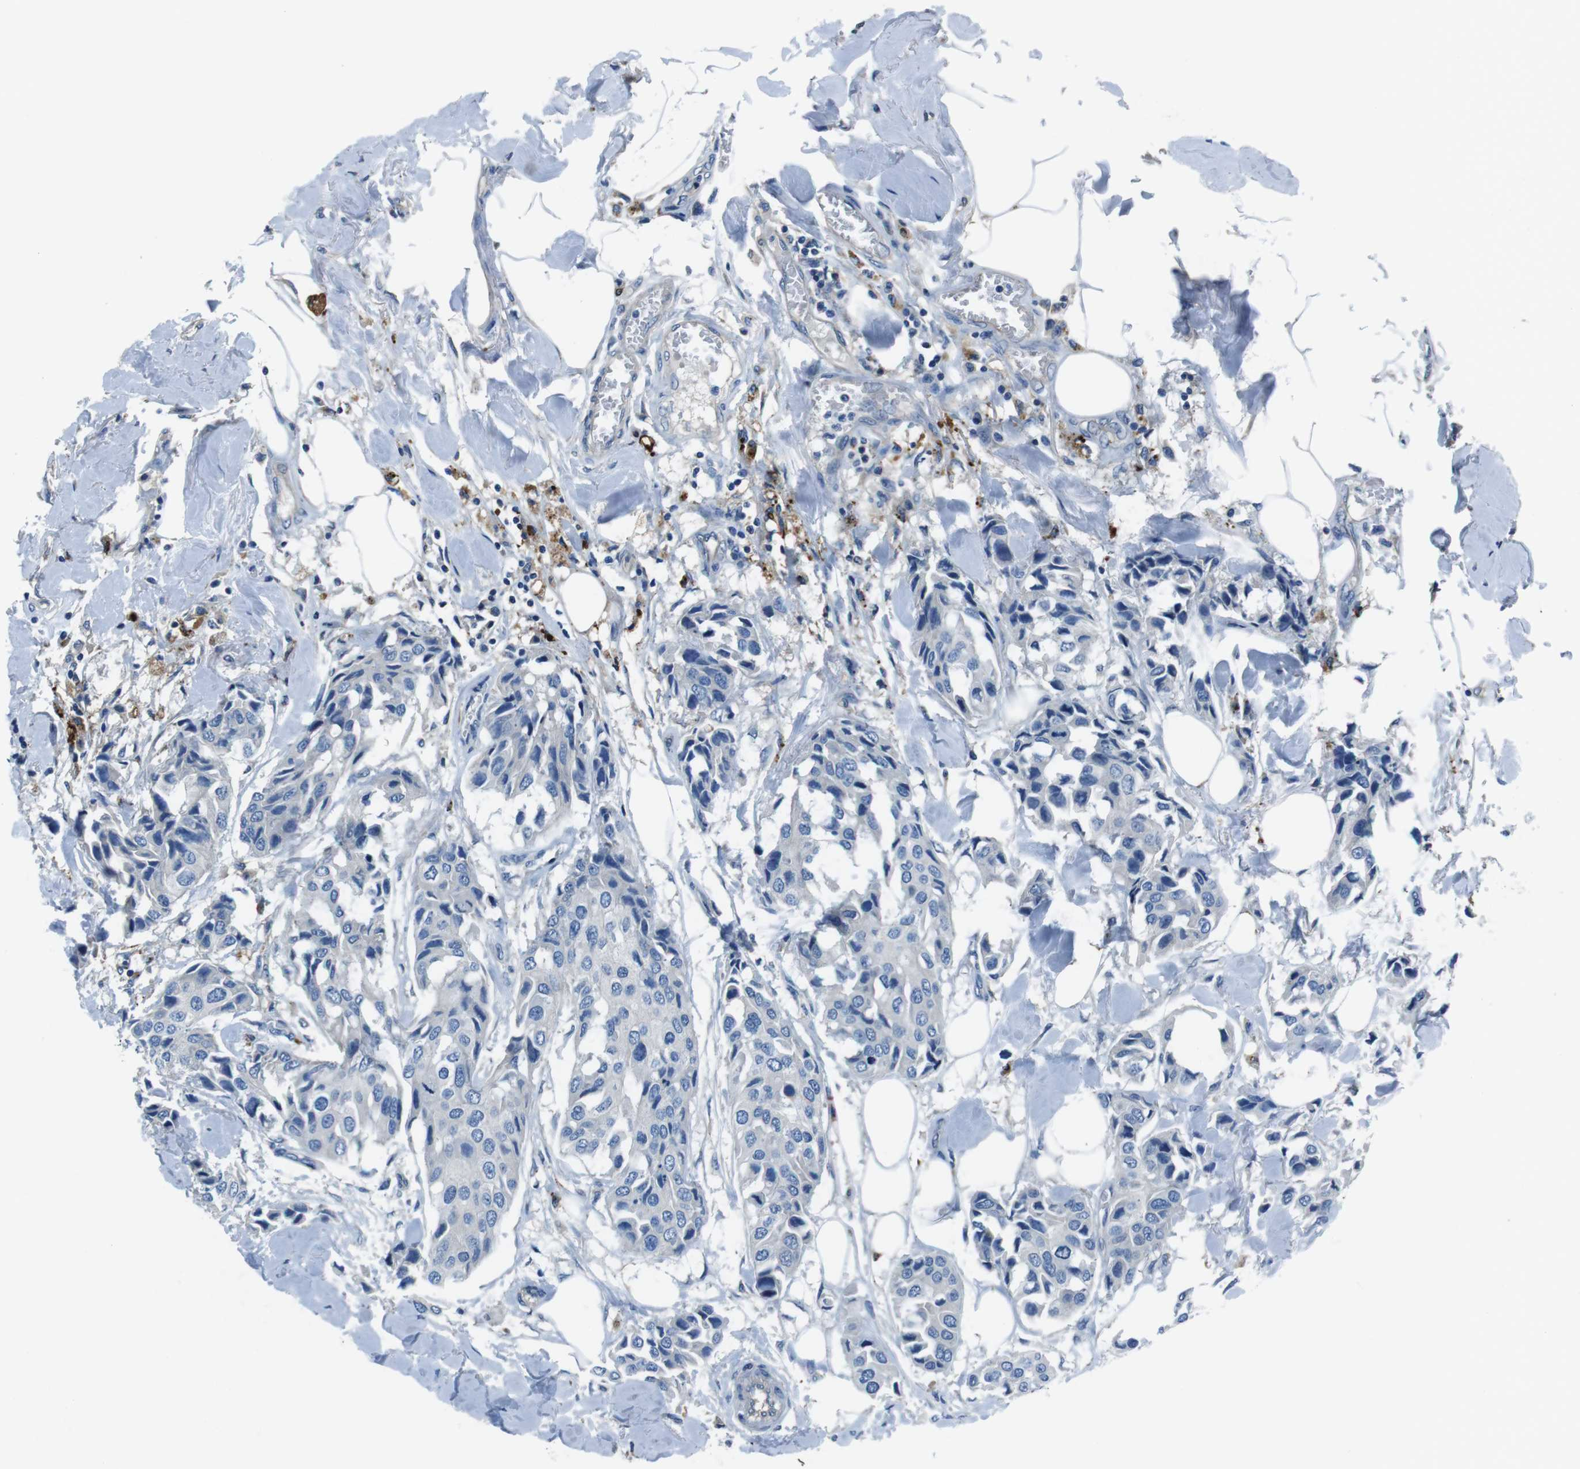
{"staining": {"intensity": "negative", "quantity": "none", "location": "none"}, "tissue": "breast cancer", "cell_type": "Tumor cells", "image_type": "cancer", "snomed": [{"axis": "morphology", "description": "Duct carcinoma"}, {"axis": "topography", "description": "Breast"}], "caption": "The IHC photomicrograph has no significant expression in tumor cells of breast cancer (intraductal carcinoma) tissue. The staining is performed using DAB (3,3'-diaminobenzidine) brown chromogen with nuclei counter-stained in using hematoxylin.", "gene": "TULP3", "patient": {"sex": "female", "age": 80}}